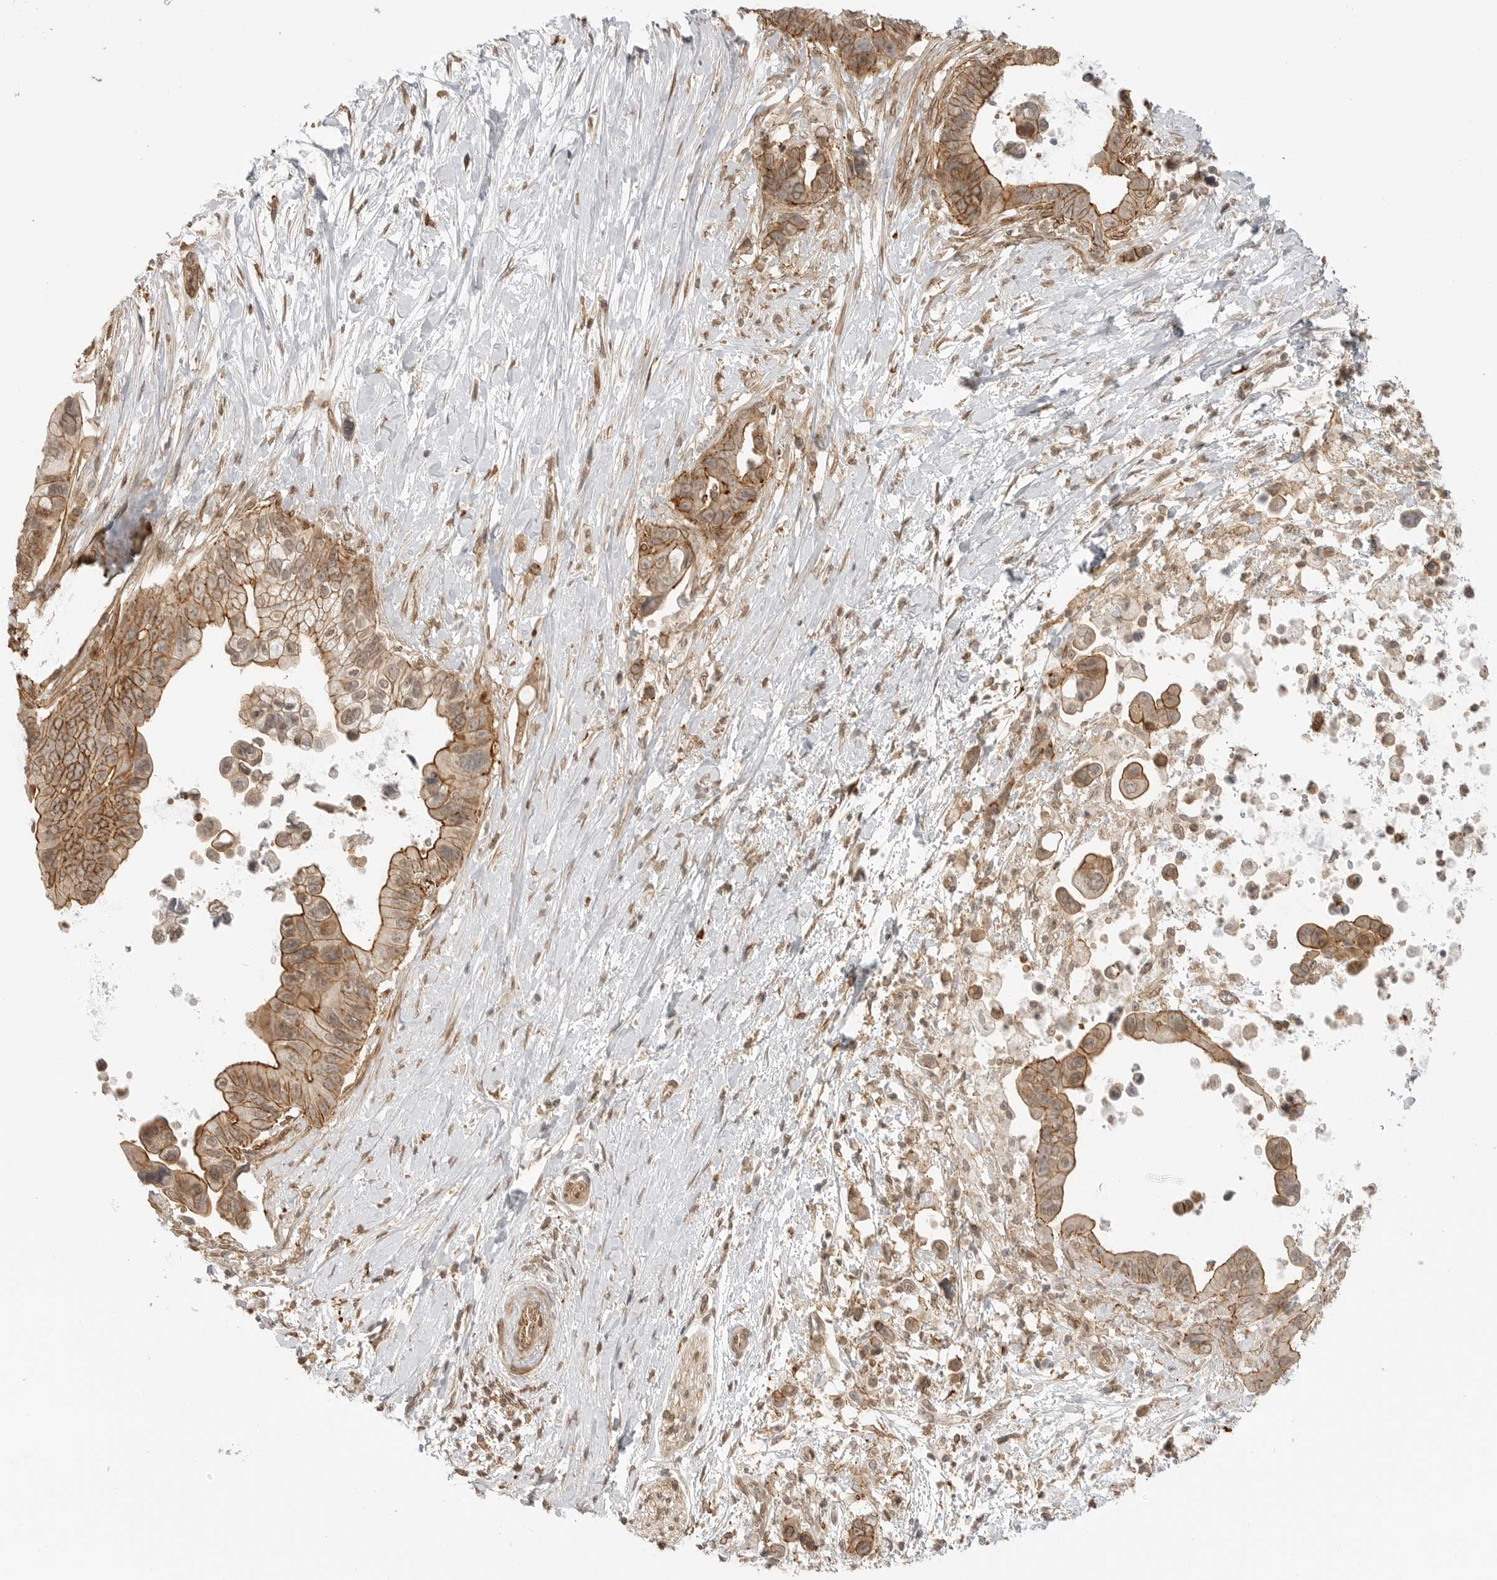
{"staining": {"intensity": "moderate", "quantity": ">75%", "location": "cytoplasmic/membranous"}, "tissue": "pancreatic cancer", "cell_type": "Tumor cells", "image_type": "cancer", "snomed": [{"axis": "morphology", "description": "Adenocarcinoma, NOS"}, {"axis": "topography", "description": "Pancreas"}], "caption": "Immunohistochemistry (IHC) of pancreatic cancer shows medium levels of moderate cytoplasmic/membranous positivity in approximately >75% of tumor cells.", "gene": "GPC2", "patient": {"sex": "female", "age": 72}}